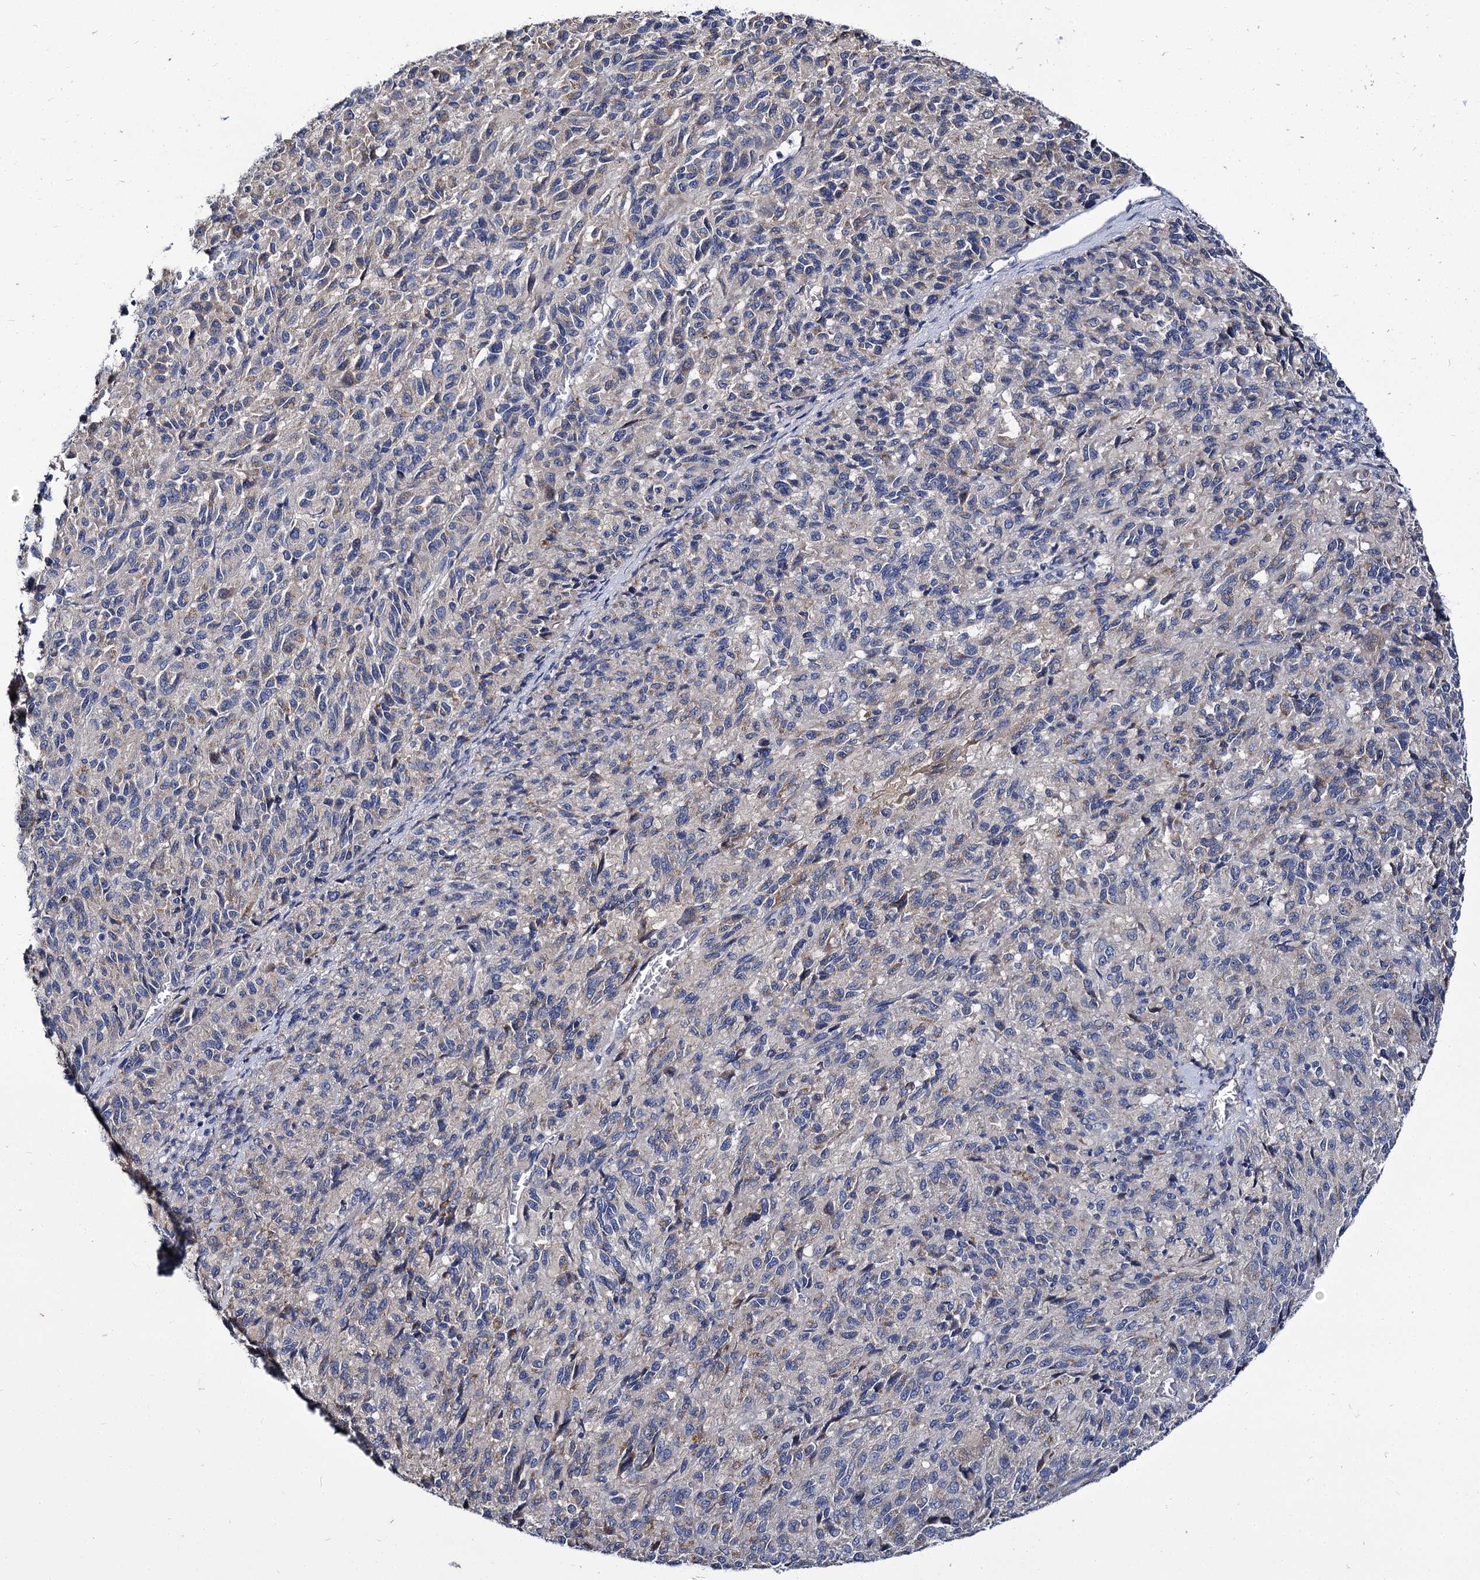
{"staining": {"intensity": "weak", "quantity": "<25%", "location": "cytoplasmic/membranous"}, "tissue": "melanoma", "cell_type": "Tumor cells", "image_type": "cancer", "snomed": [{"axis": "morphology", "description": "Malignant melanoma, Metastatic site"}, {"axis": "topography", "description": "Lung"}], "caption": "The image displays no staining of tumor cells in malignant melanoma (metastatic site).", "gene": "PANX2", "patient": {"sex": "male", "age": 64}}